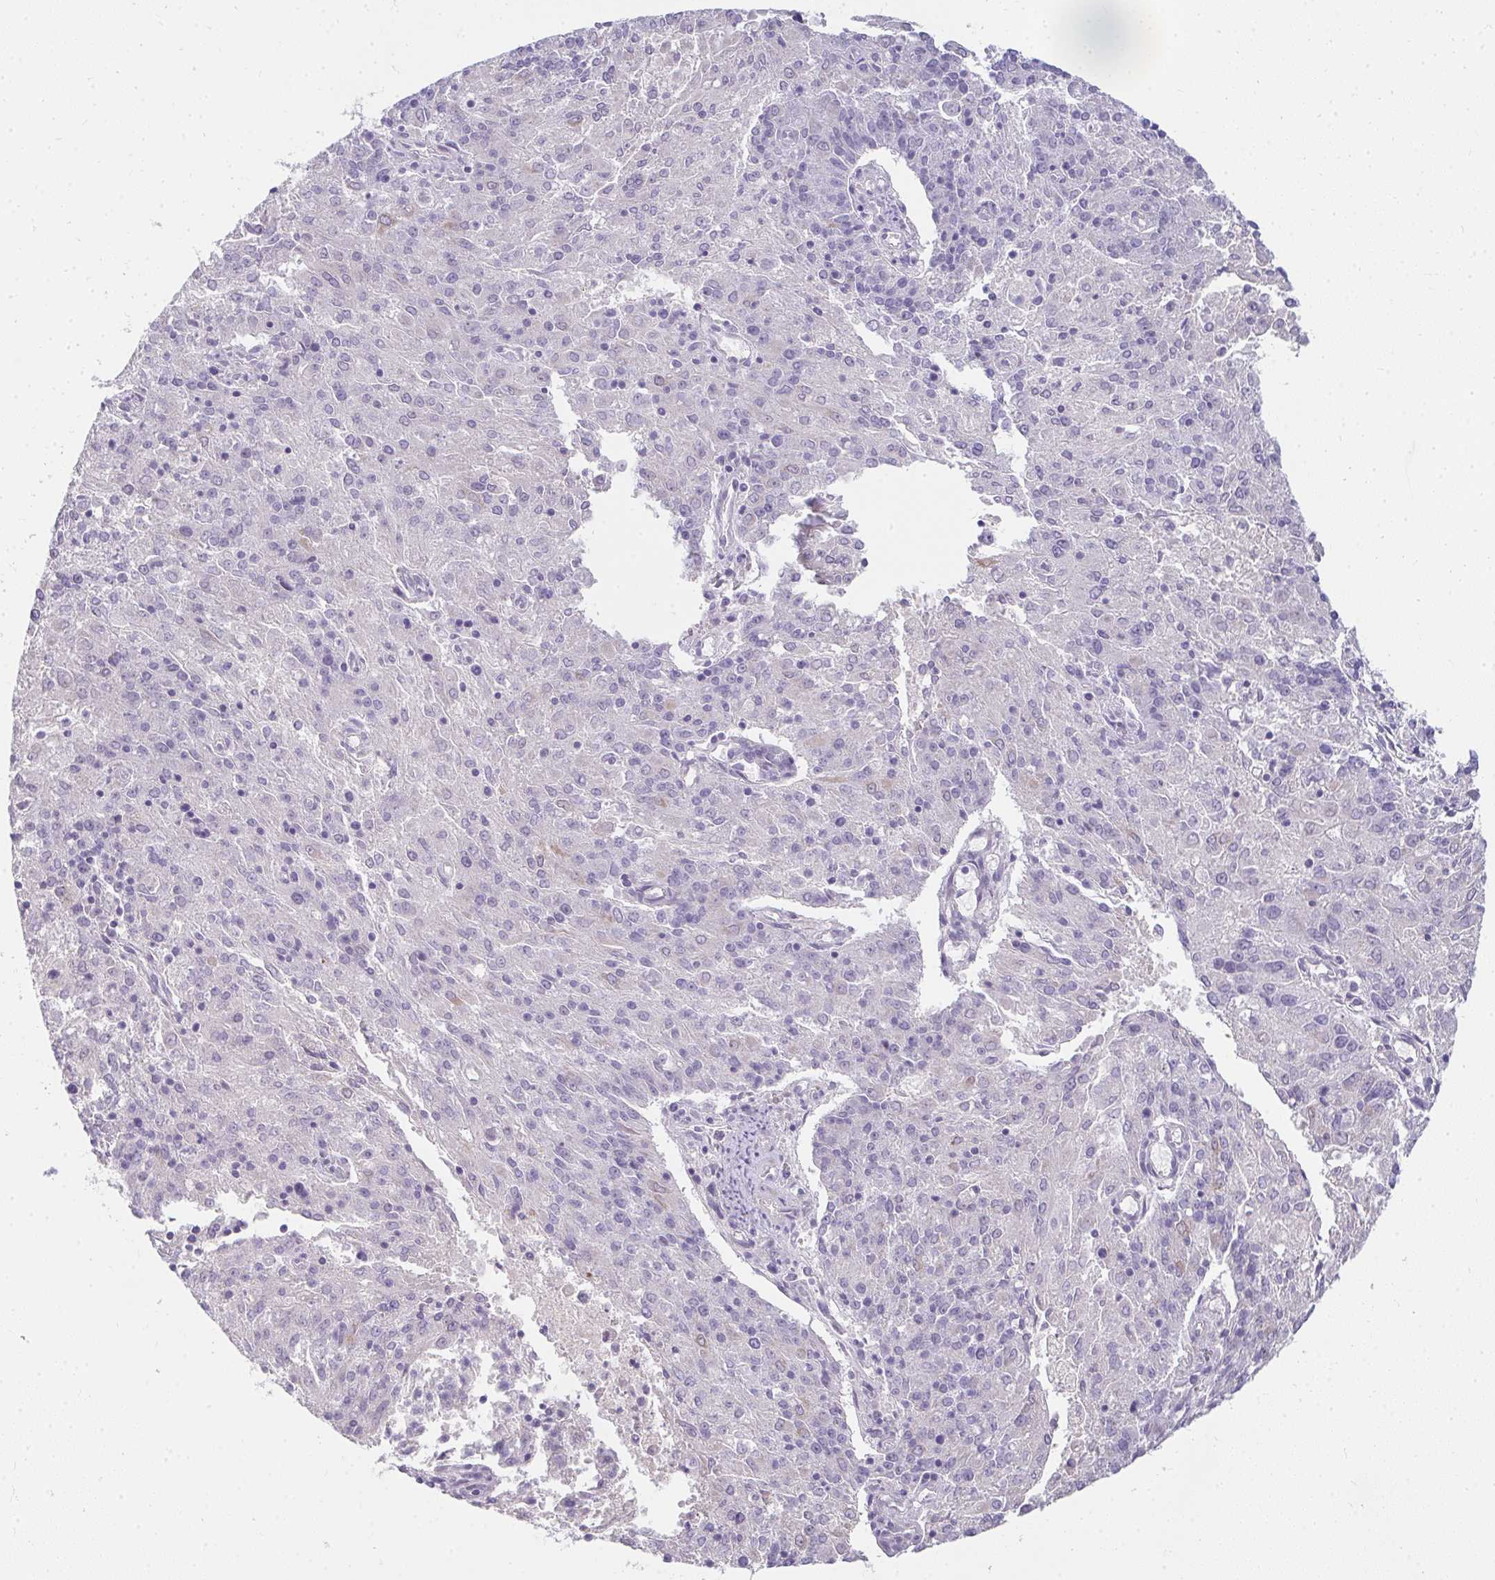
{"staining": {"intensity": "negative", "quantity": "none", "location": "none"}, "tissue": "endometrial cancer", "cell_type": "Tumor cells", "image_type": "cancer", "snomed": [{"axis": "morphology", "description": "Adenocarcinoma, NOS"}, {"axis": "topography", "description": "Endometrium"}], "caption": "IHC histopathology image of human endometrial adenocarcinoma stained for a protein (brown), which exhibits no positivity in tumor cells.", "gene": "PPP1R3G", "patient": {"sex": "female", "age": 82}}